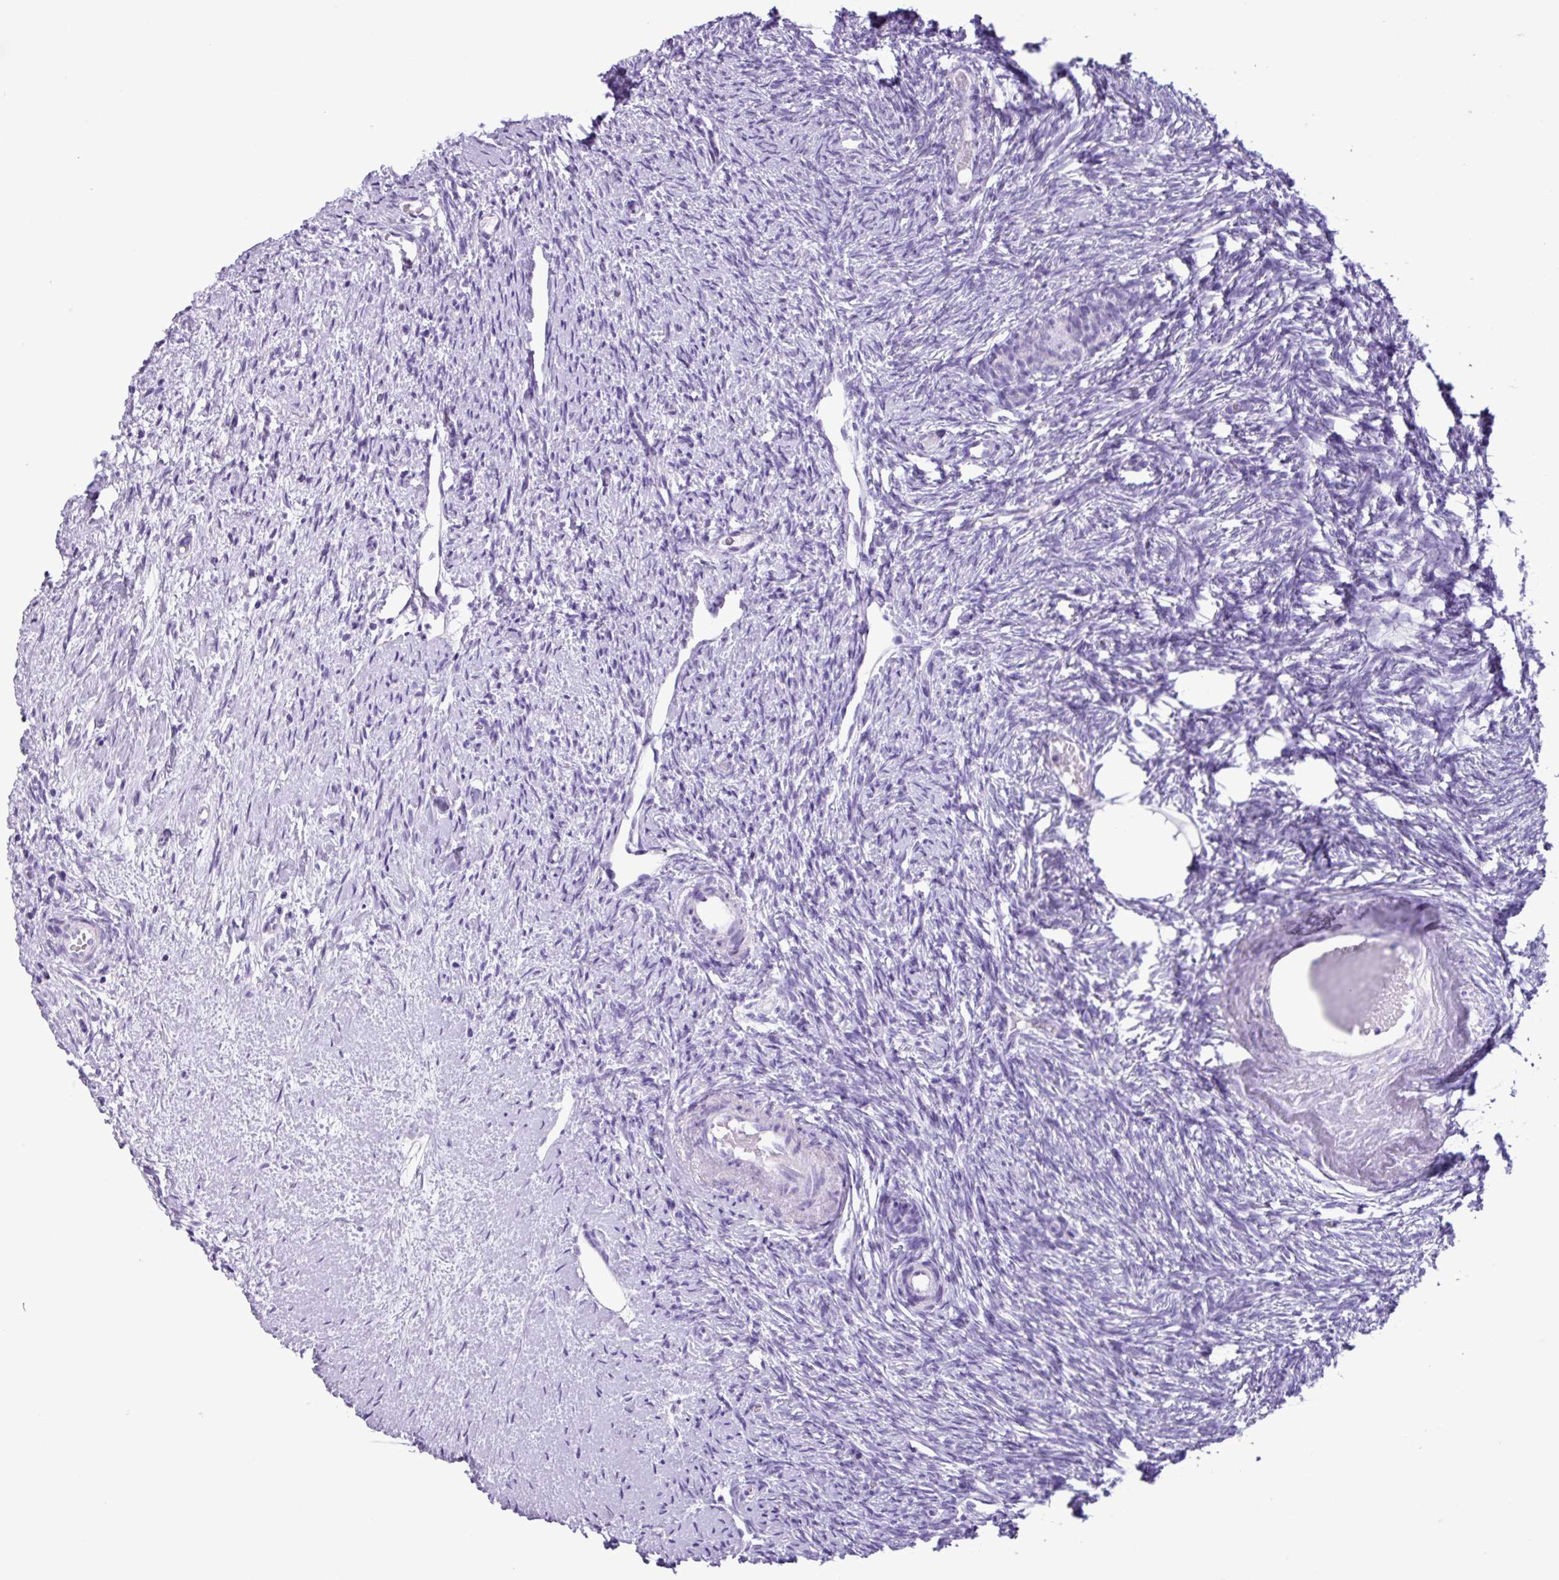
{"staining": {"intensity": "negative", "quantity": "none", "location": "none"}, "tissue": "ovary", "cell_type": "Follicle cells", "image_type": "normal", "snomed": [{"axis": "morphology", "description": "Normal tissue, NOS"}, {"axis": "topography", "description": "Ovary"}], "caption": "The photomicrograph exhibits no significant positivity in follicle cells of ovary.", "gene": "AGO3", "patient": {"sex": "female", "age": 51}}